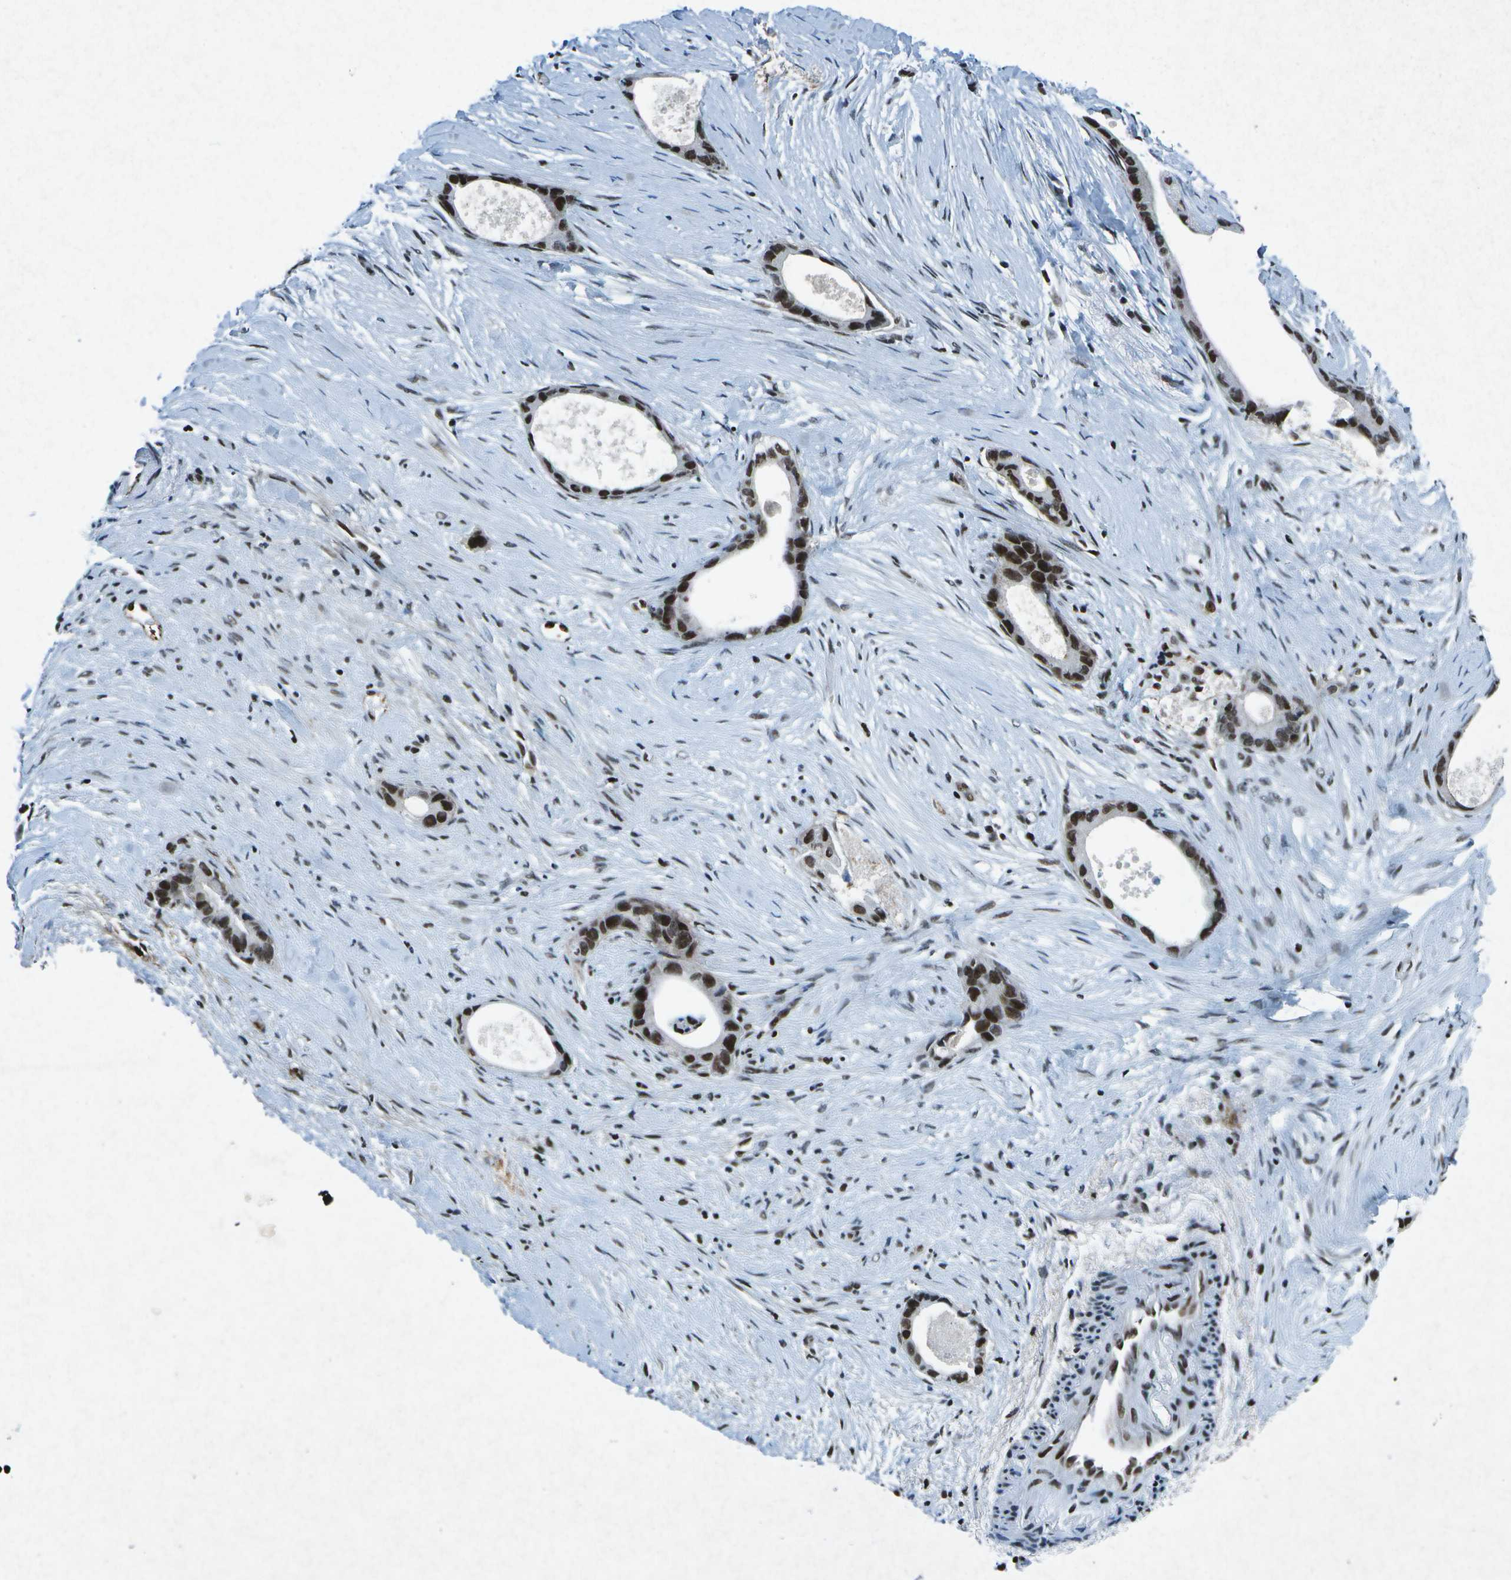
{"staining": {"intensity": "strong", "quantity": ">75%", "location": "nuclear"}, "tissue": "liver cancer", "cell_type": "Tumor cells", "image_type": "cancer", "snomed": [{"axis": "morphology", "description": "Cholangiocarcinoma"}, {"axis": "topography", "description": "Liver"}], "caption": "Cholangiocarcinoma (liver) stained for a protein shows strong nuclear positivity in tumor cells. Immunohistochemistry stains the protein in brown and the nuclei are stained blue.", "gene": "MTA2", "patient": {"sex": "female", "age": 55}}